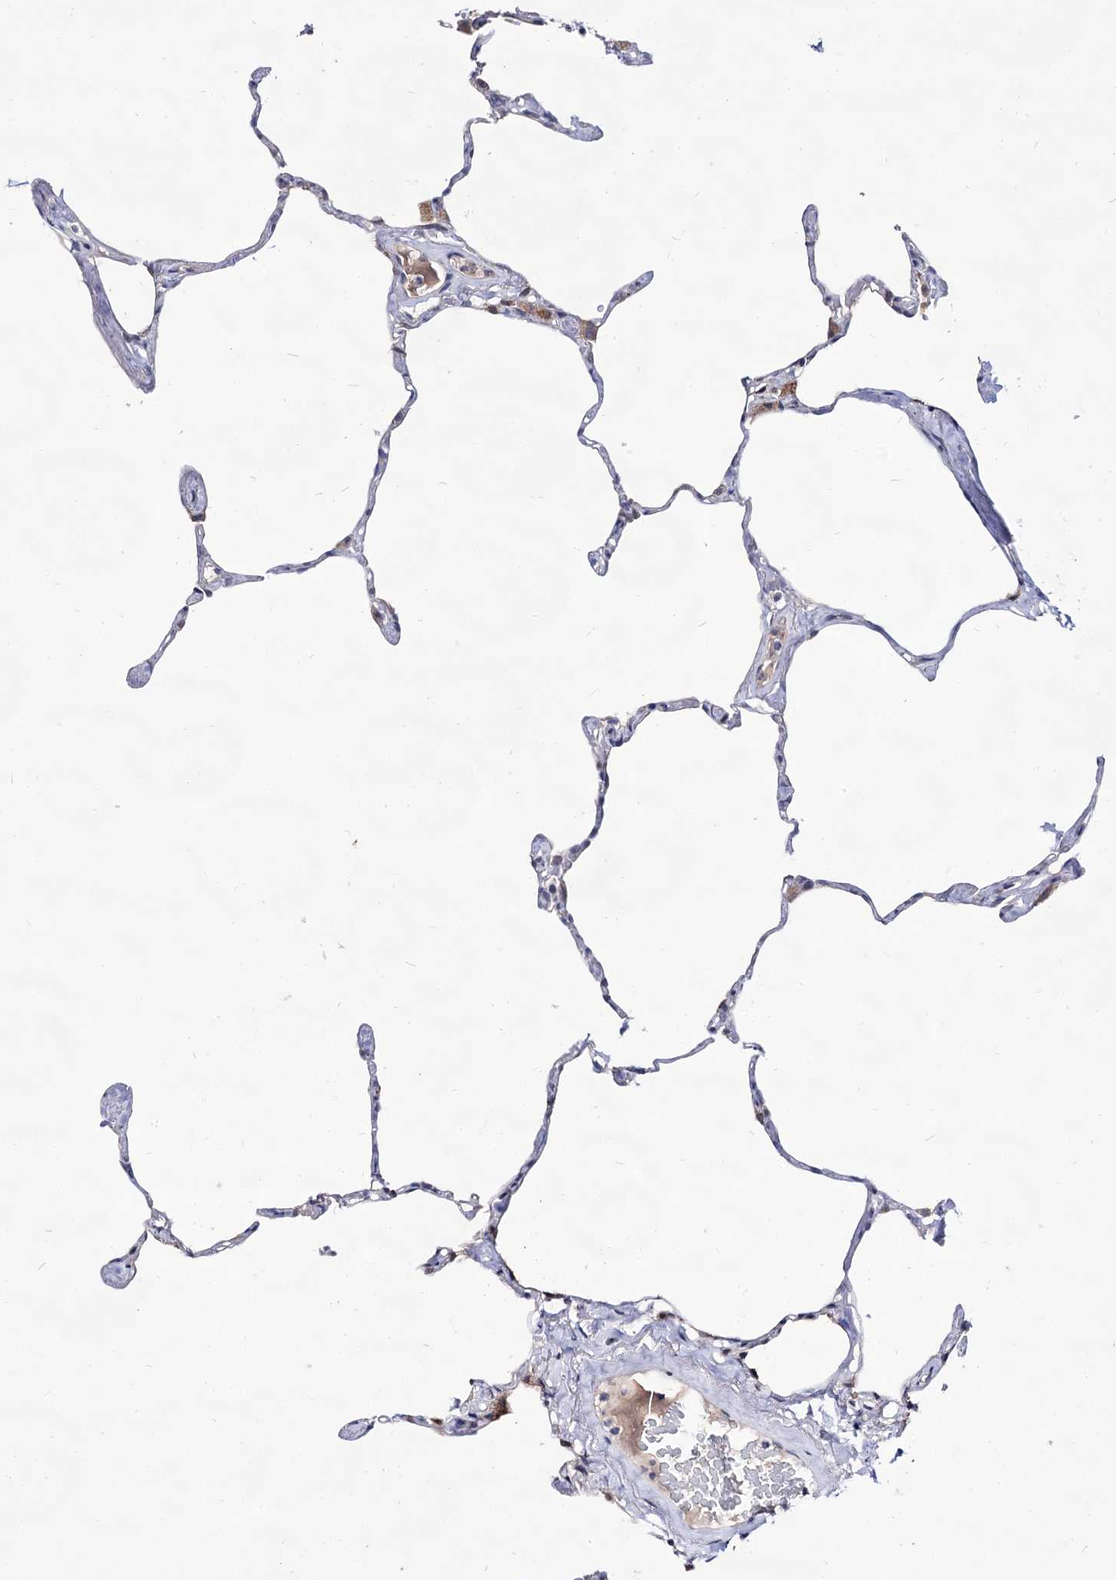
{"staining": {"intensity": "negative", "quantity": "none", "location": "none"}, "tissue": "lung", "cell_type": "Alveolar cells", "image_type": "normal", "snomed": [{"axis": "morphology", "description": "Normal tissue, NOS"}, {"axis": "topography", "description": "Lung"}], "caption": "IHC of normal human lung reveals no positivity in alveolar cells.", "gene": "ARFIP2", "patient": {"sex": "male", "age": 65}}